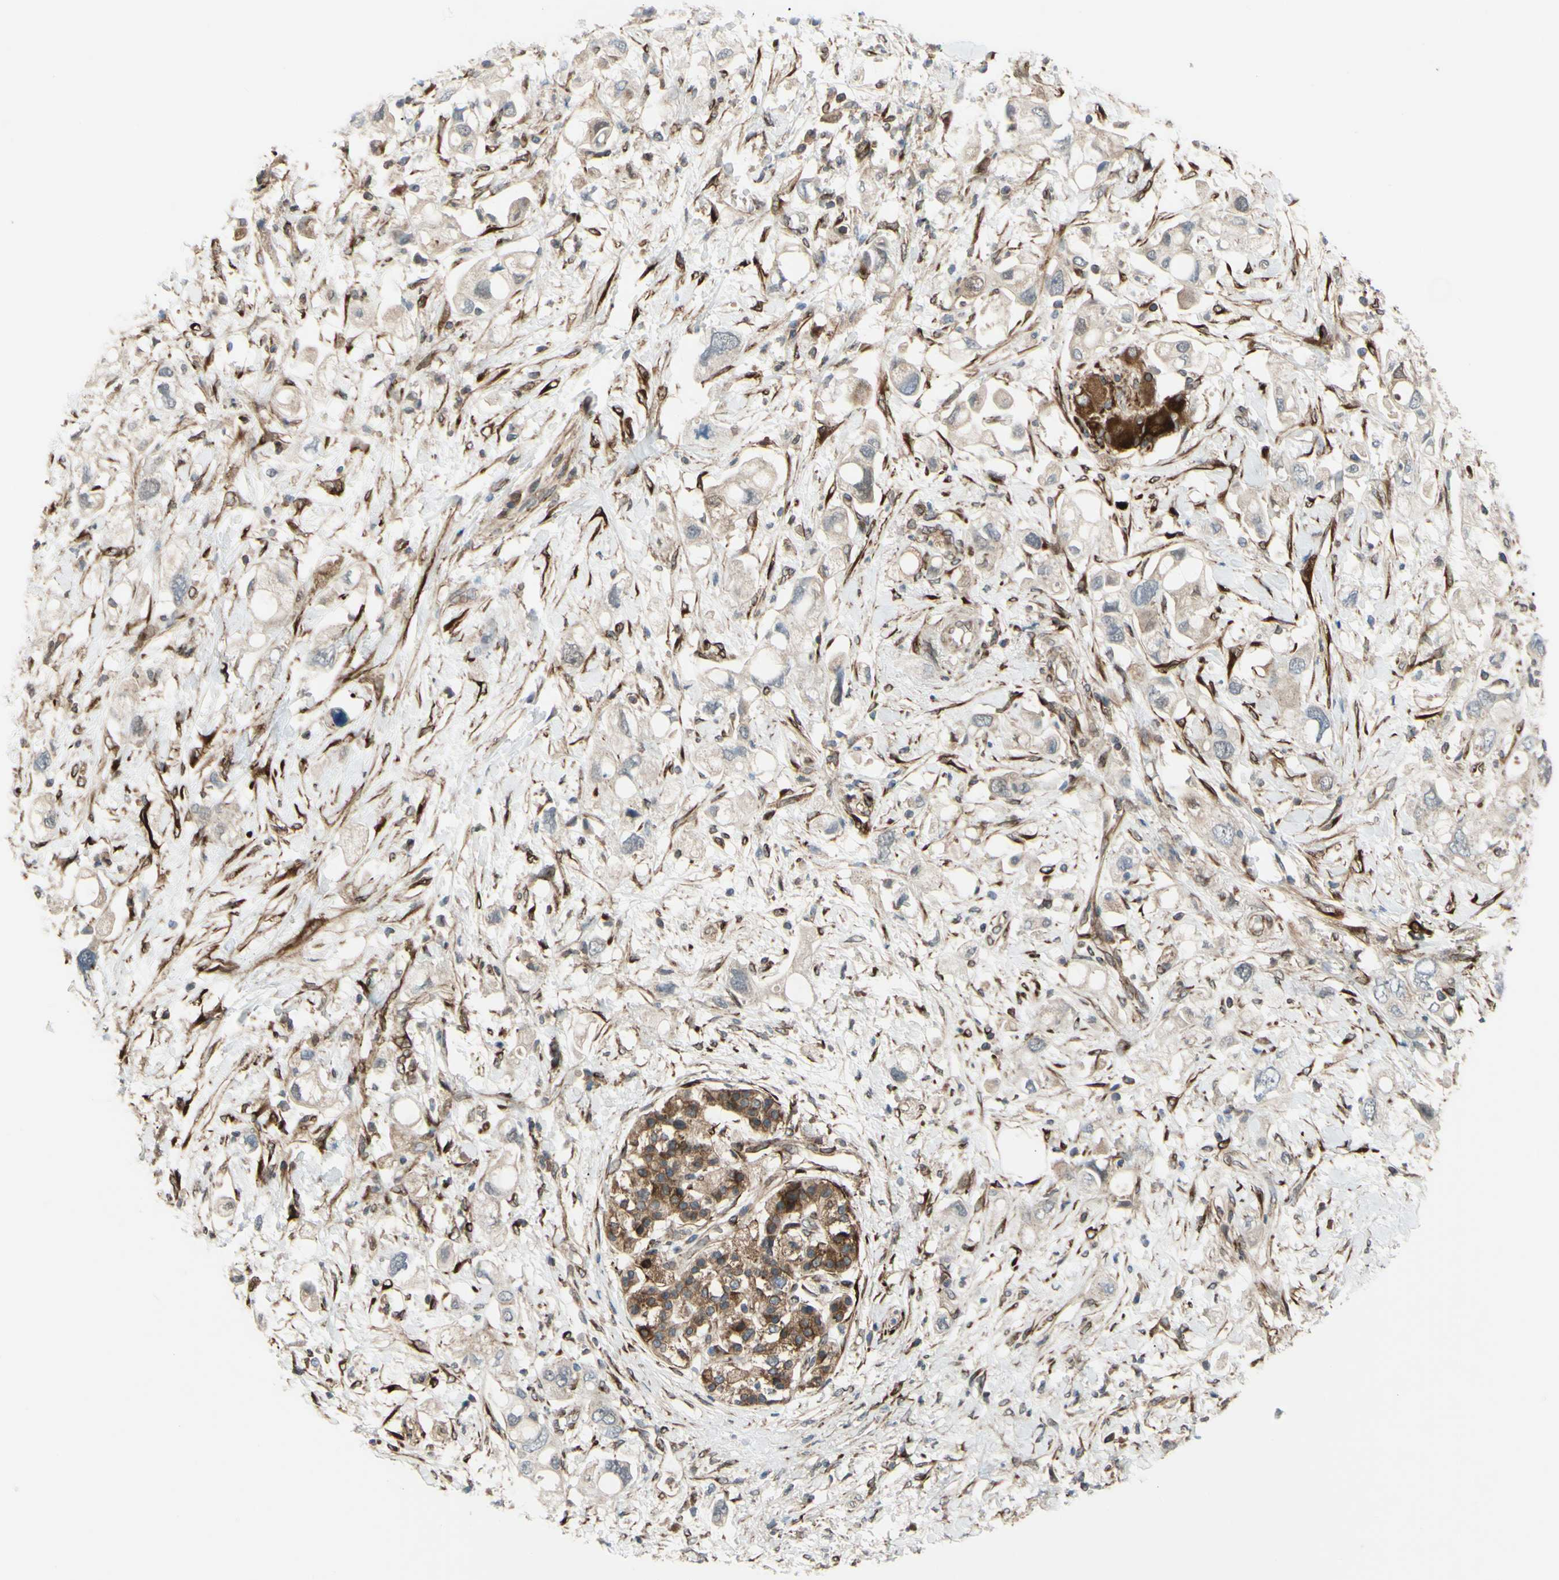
{"staining": {"intensity": "weak", "quantity": "<25%", "location": "cytoplasmic/membranous"}, "tissue": "pancreatic cancer", "cell_type": "Tumor cells", "image_type": "cancer", "snomed": [{"axis": "morphology", "description": "Adenocarcinoma, NOS"}, {"axis": "topography", "description": "Pancreas"}], "caption": "This micrograph is of pancreatic cancer (adenocarcinoma) stained with IHC to label a protein in brown with the nuclei are counter-stained blue. There is no expression in tumor cells. Brightfield microscopy of IHC stained with DAB (brown) and hematoxylin (blue), captured at high magnification.", "gene": "PRAF2", "patient": {"sex": "female", "age": 56}}